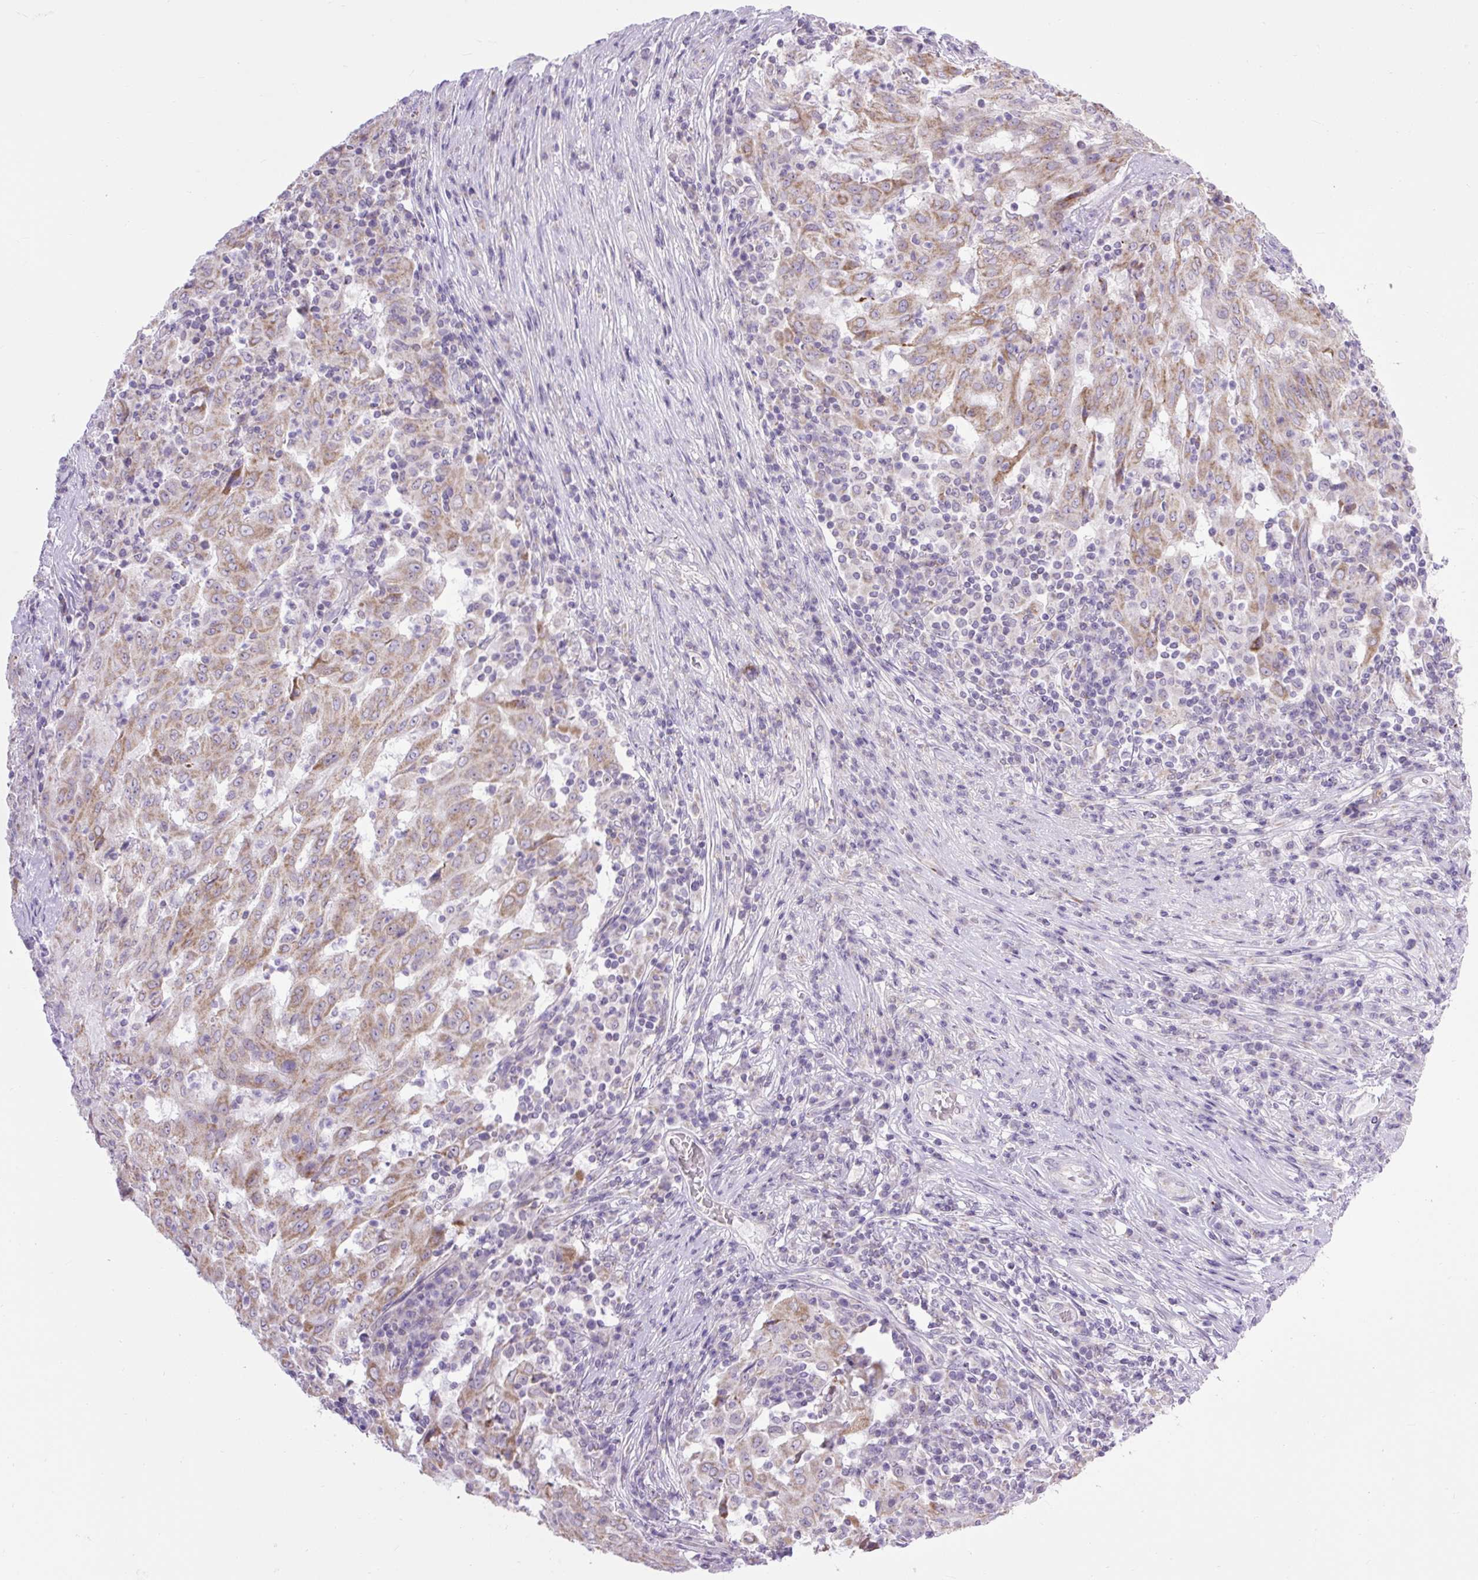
{"staining": {"intensity": "moderate", "quantity": ">75%", "location": "cytoplasmic/membranous"}, "tissue": "pancreatic cancer", "cell_type": "Tumor cells", "image_type": "cancer", "snomed": [{"axis": "morphology", "description": "Adenocarcinoma, NOS"}, {"axis": "topography", "description": "Pancreas"}], "caption": "This is a photomicrograph of immunohistochemistry staining of pancreatic adenocarcinoma, which shows moderate expression in the cytoplasmic/membranous of tumor cells.", "gene": "RNASE10", "patient": {"sex": "male", "age": 63}}